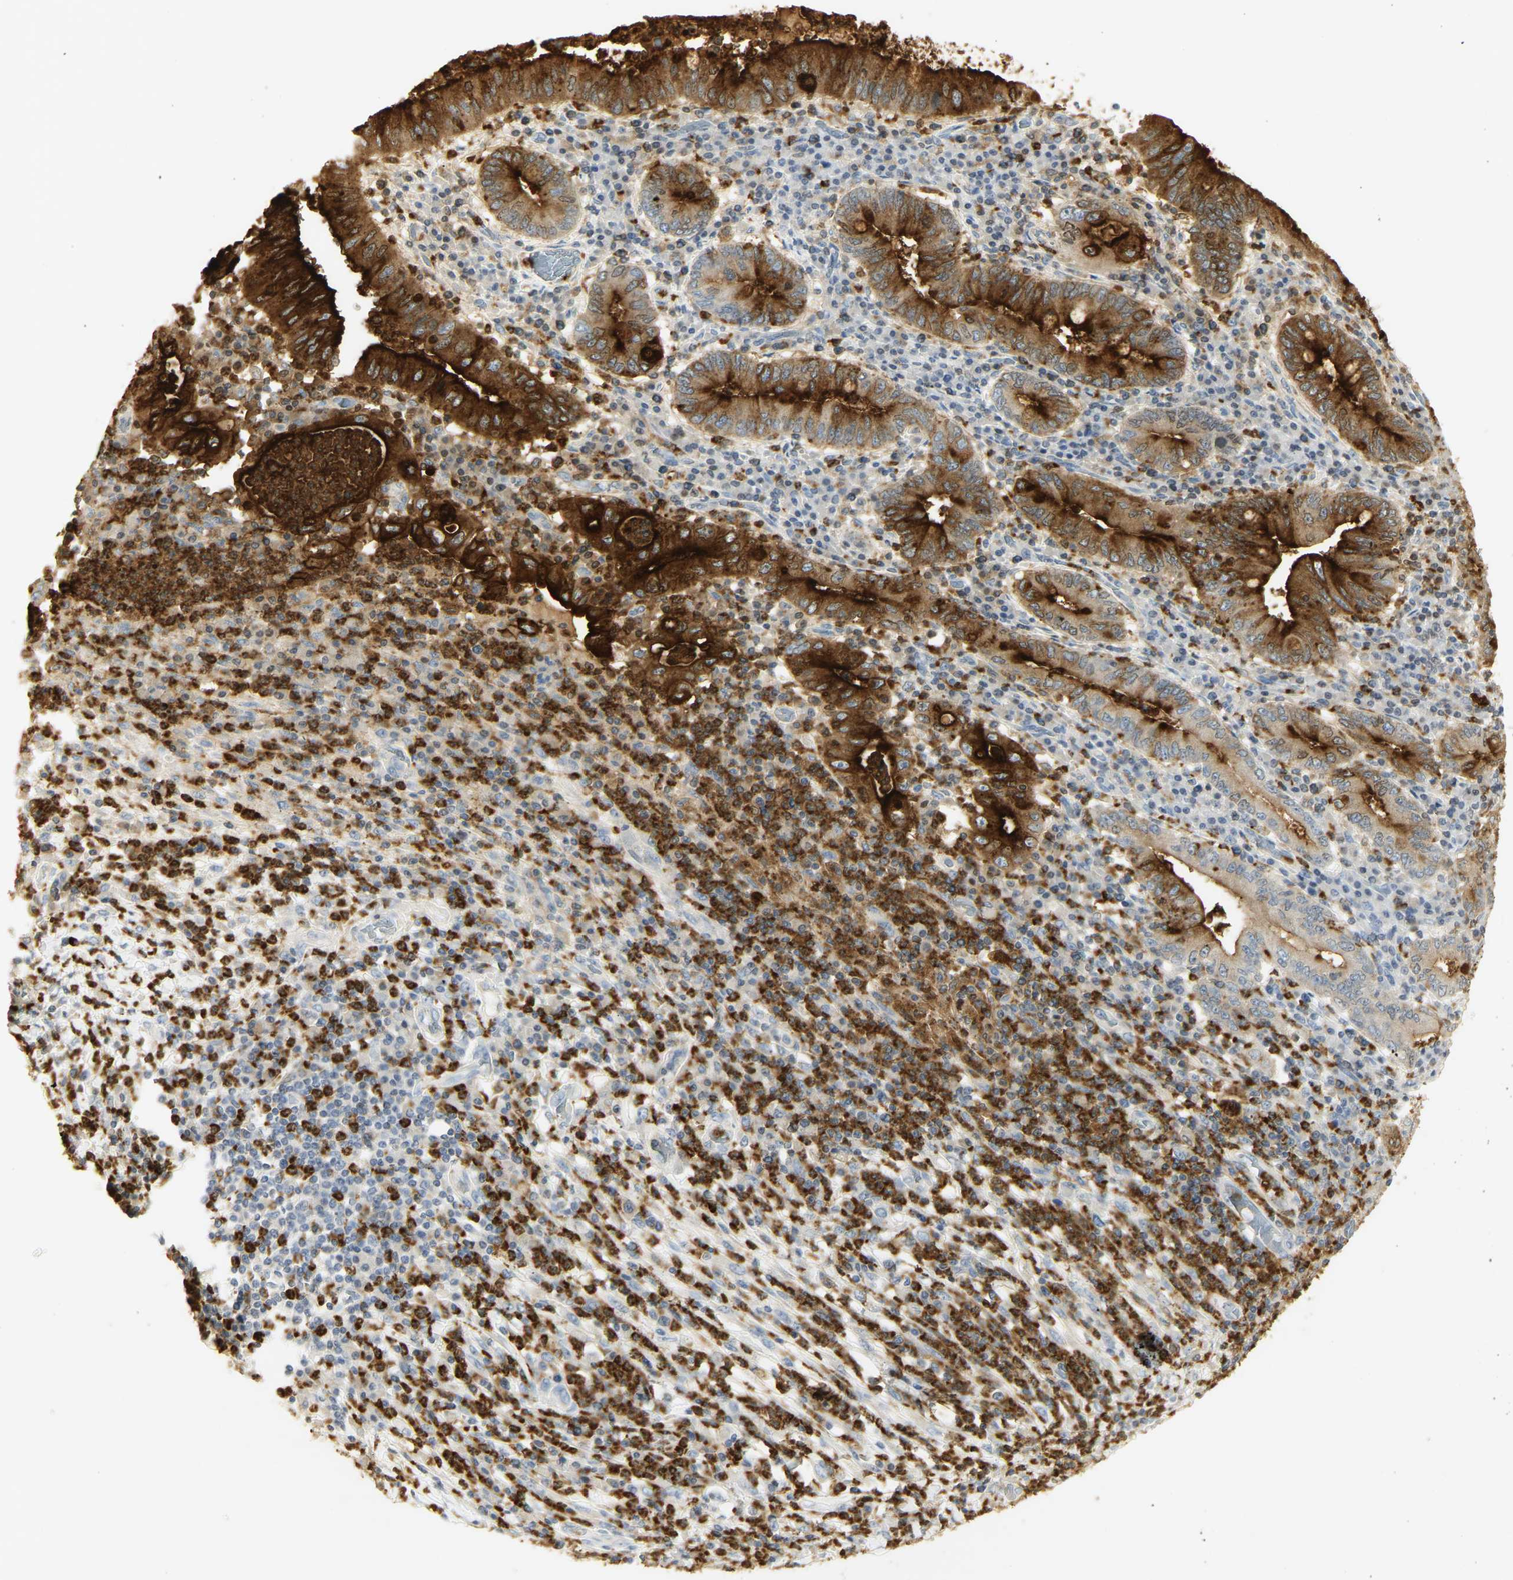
{"staining": {"intensity": "strong", "quantity": ">75%", "location": "cytoplasmic/membranous"}, "tissue": "stomach cancer", "cell_type": "Tumor cells", "image_type": "cancer", "snomed": [{"axis": "morphology", "description": "Normal tissue, NOS"}, {"axis": "morphology", "description": "Adenocarcinoma, NOS"}, {"axis": "topography", "description": "Esophagus"}, {"axis": "topography", "description": "Stomach, upper"}, {"axis": "topography", "description": "Peripheral nerve tissue"}], "caption": "Strong cytoplasmic/membranous staining is present in approximately >75% of tumor cells in stomach cancer.", "gene": "CEACAM5", "patient": {"sex": "male", "age": 62}}